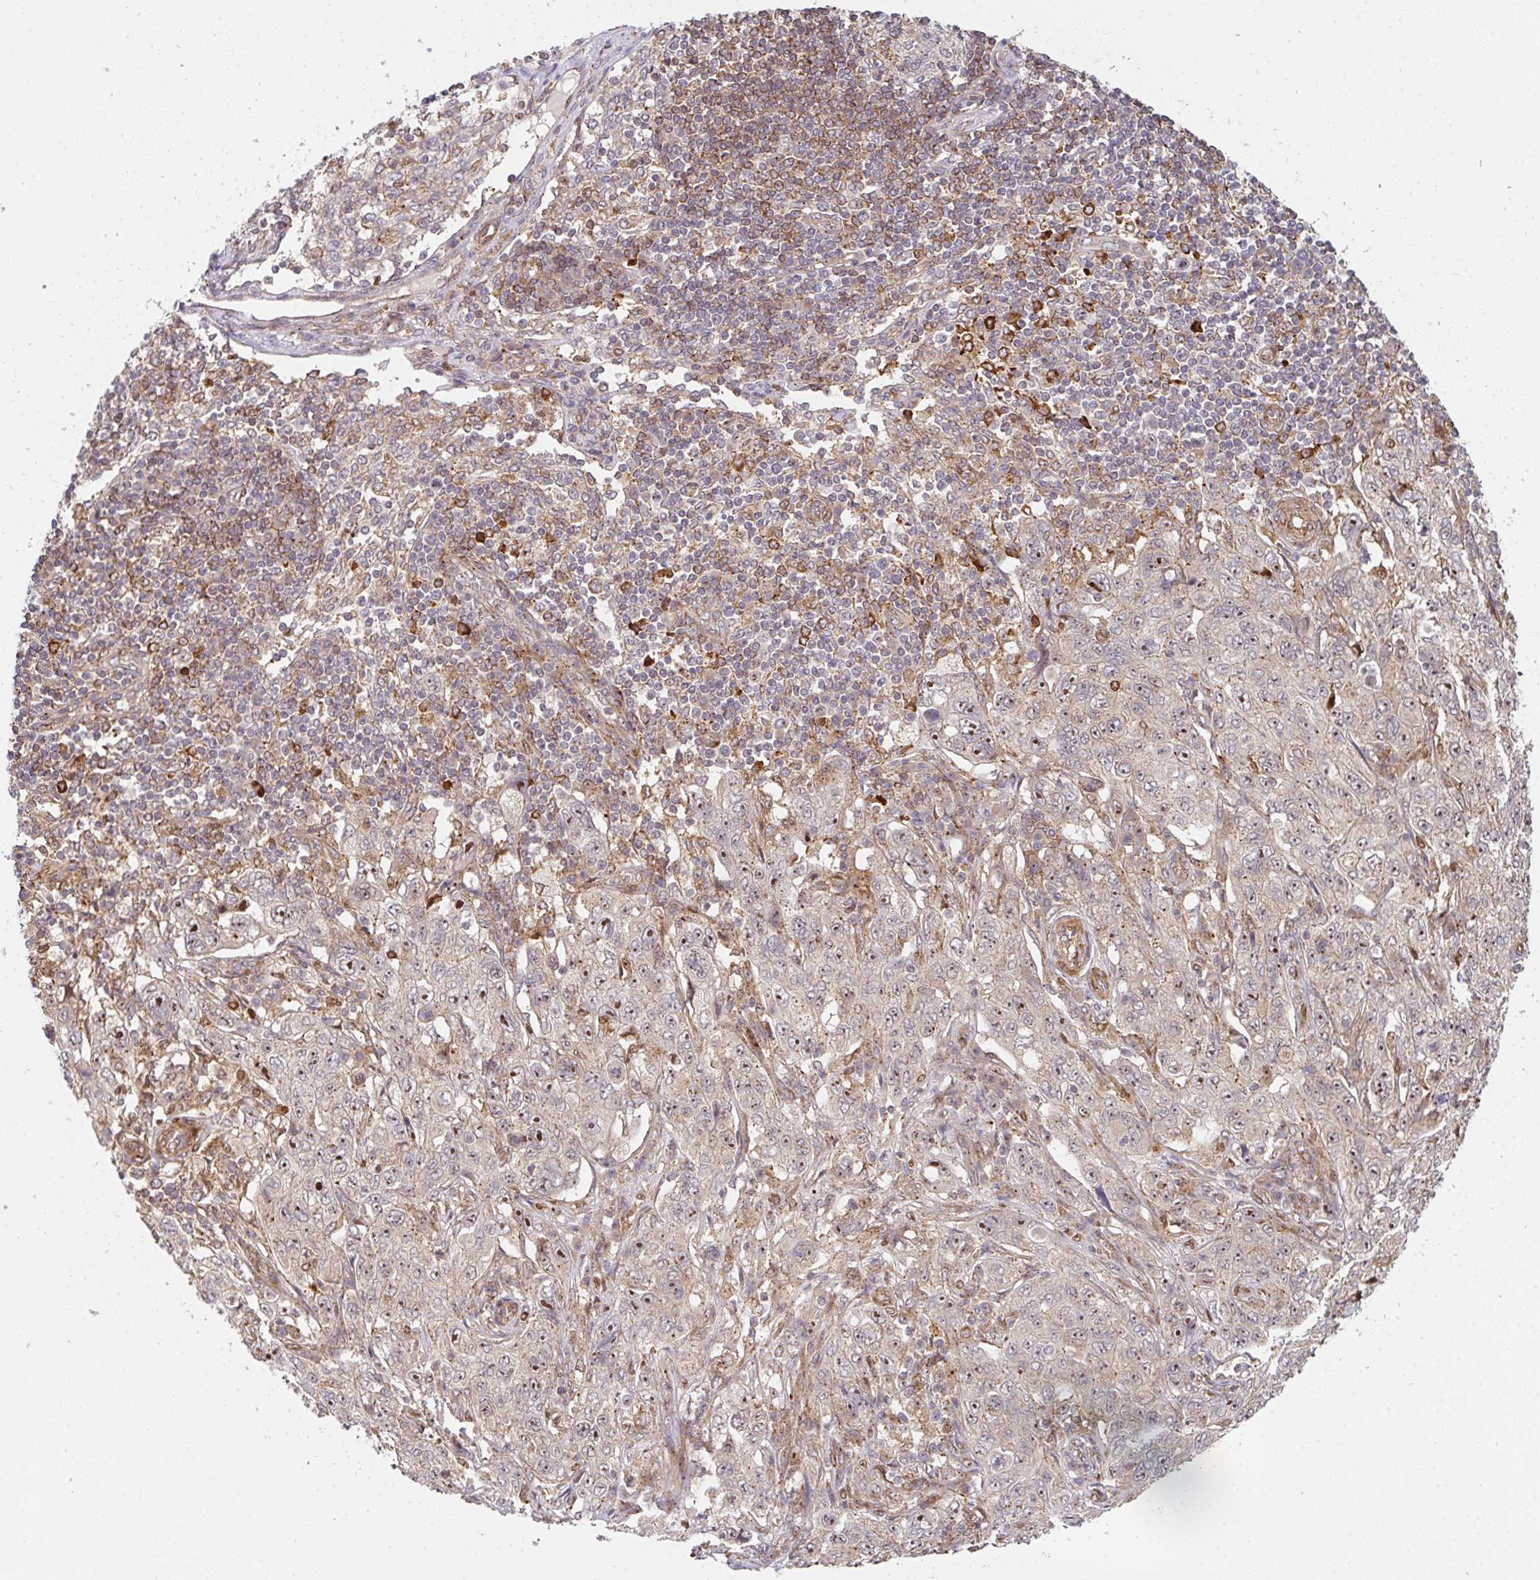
{"staining": {"intensity": "moderate", "quantity": ">75%", "location": "nuclear"}, "tissue": "pancreatic cancer", "cell_type": "Tumor cells", "image_type": "cancer", "snomed": [{"axis": "morphology", "description": "Adenocarcinoma, NOS"}, {"axis": "topography", "description": "Pancreas"}], "caption": "Adenocarcinoma (pancreatic) stained with DAB IHC shows medium levels of moderate nuclear positivity in approximately >75% of tumor cells. The protein of interest is stained brown, and the nuclei are stained in blue (DAB (3,3'-diaminobenzidine) IHC with brightfield microscopy, high magnification).", "gene": "SIMC1", "patient": {"sex": "male", "age": 68}}